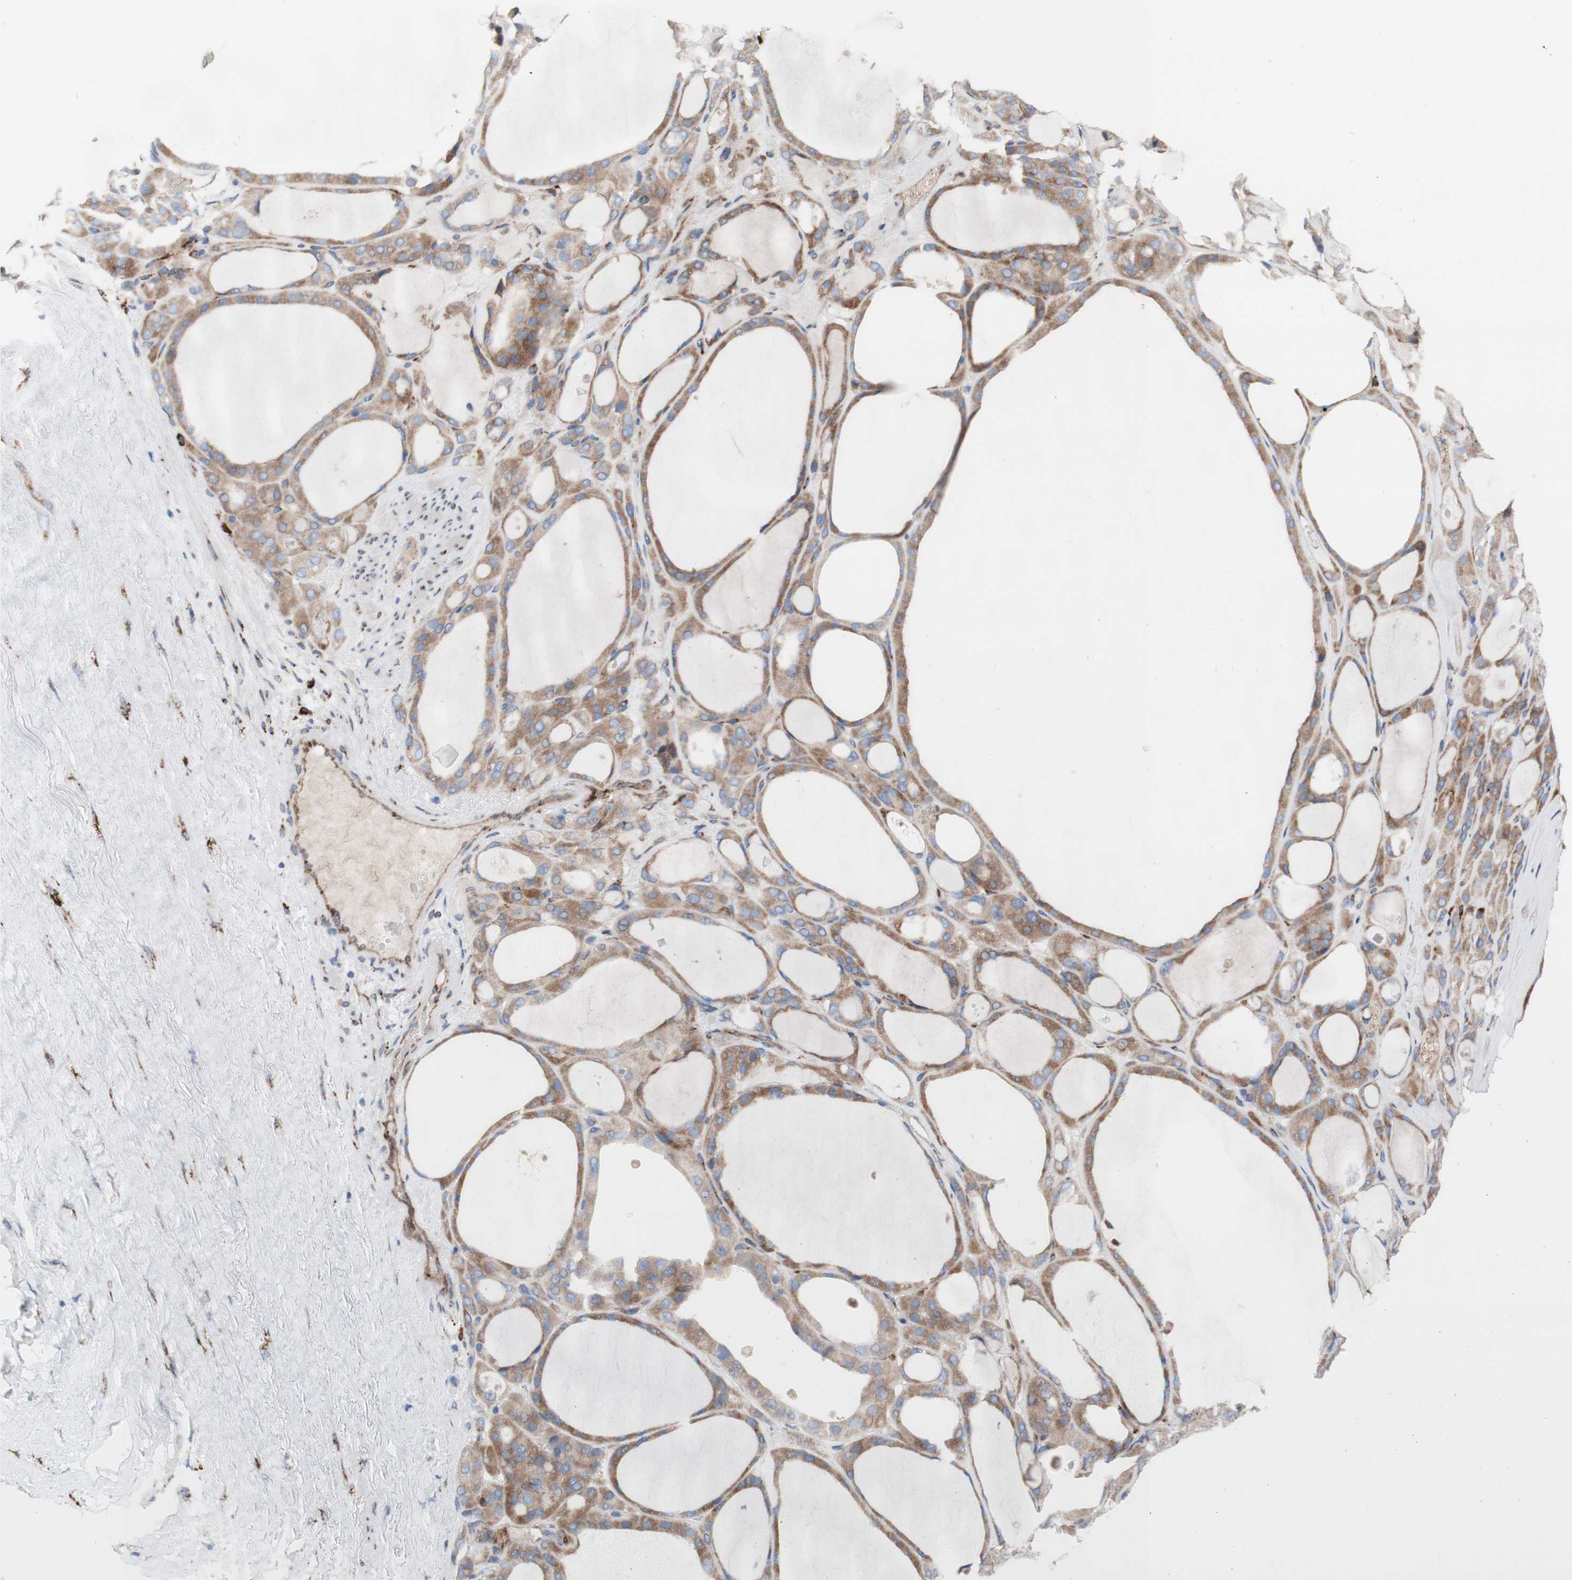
{"staining": {"intensity": "moderate", "quantity": ">75%", "location": "cytoplasmic/membranous"}, "tissue": "thyroid gland", "cell_type": "Glandular cells", "image_type": "normal", "snomed": [{"axis": "morphology", "description": "Normal tissue, NOS"}, {"axis": "morphology", "description": "Carcinoma, NOS"}, {"axis": "topography", "description": "Thyroid gland"}], "caption": "Immunohistochemistry (IHC) (DAB (3,3'-diaminobenzidine)) staining of unremarkable human thyroid gland shows moderate cytoplasmic/membranous protein staining in approximately >75% of glandular cells. (Stains: DAB in brown, nuclei in blue, Microscopy: brightfield microscopy at high magnification).", "gene": "AGPAT5", "patient": {"sex": "female", "age": 86}}